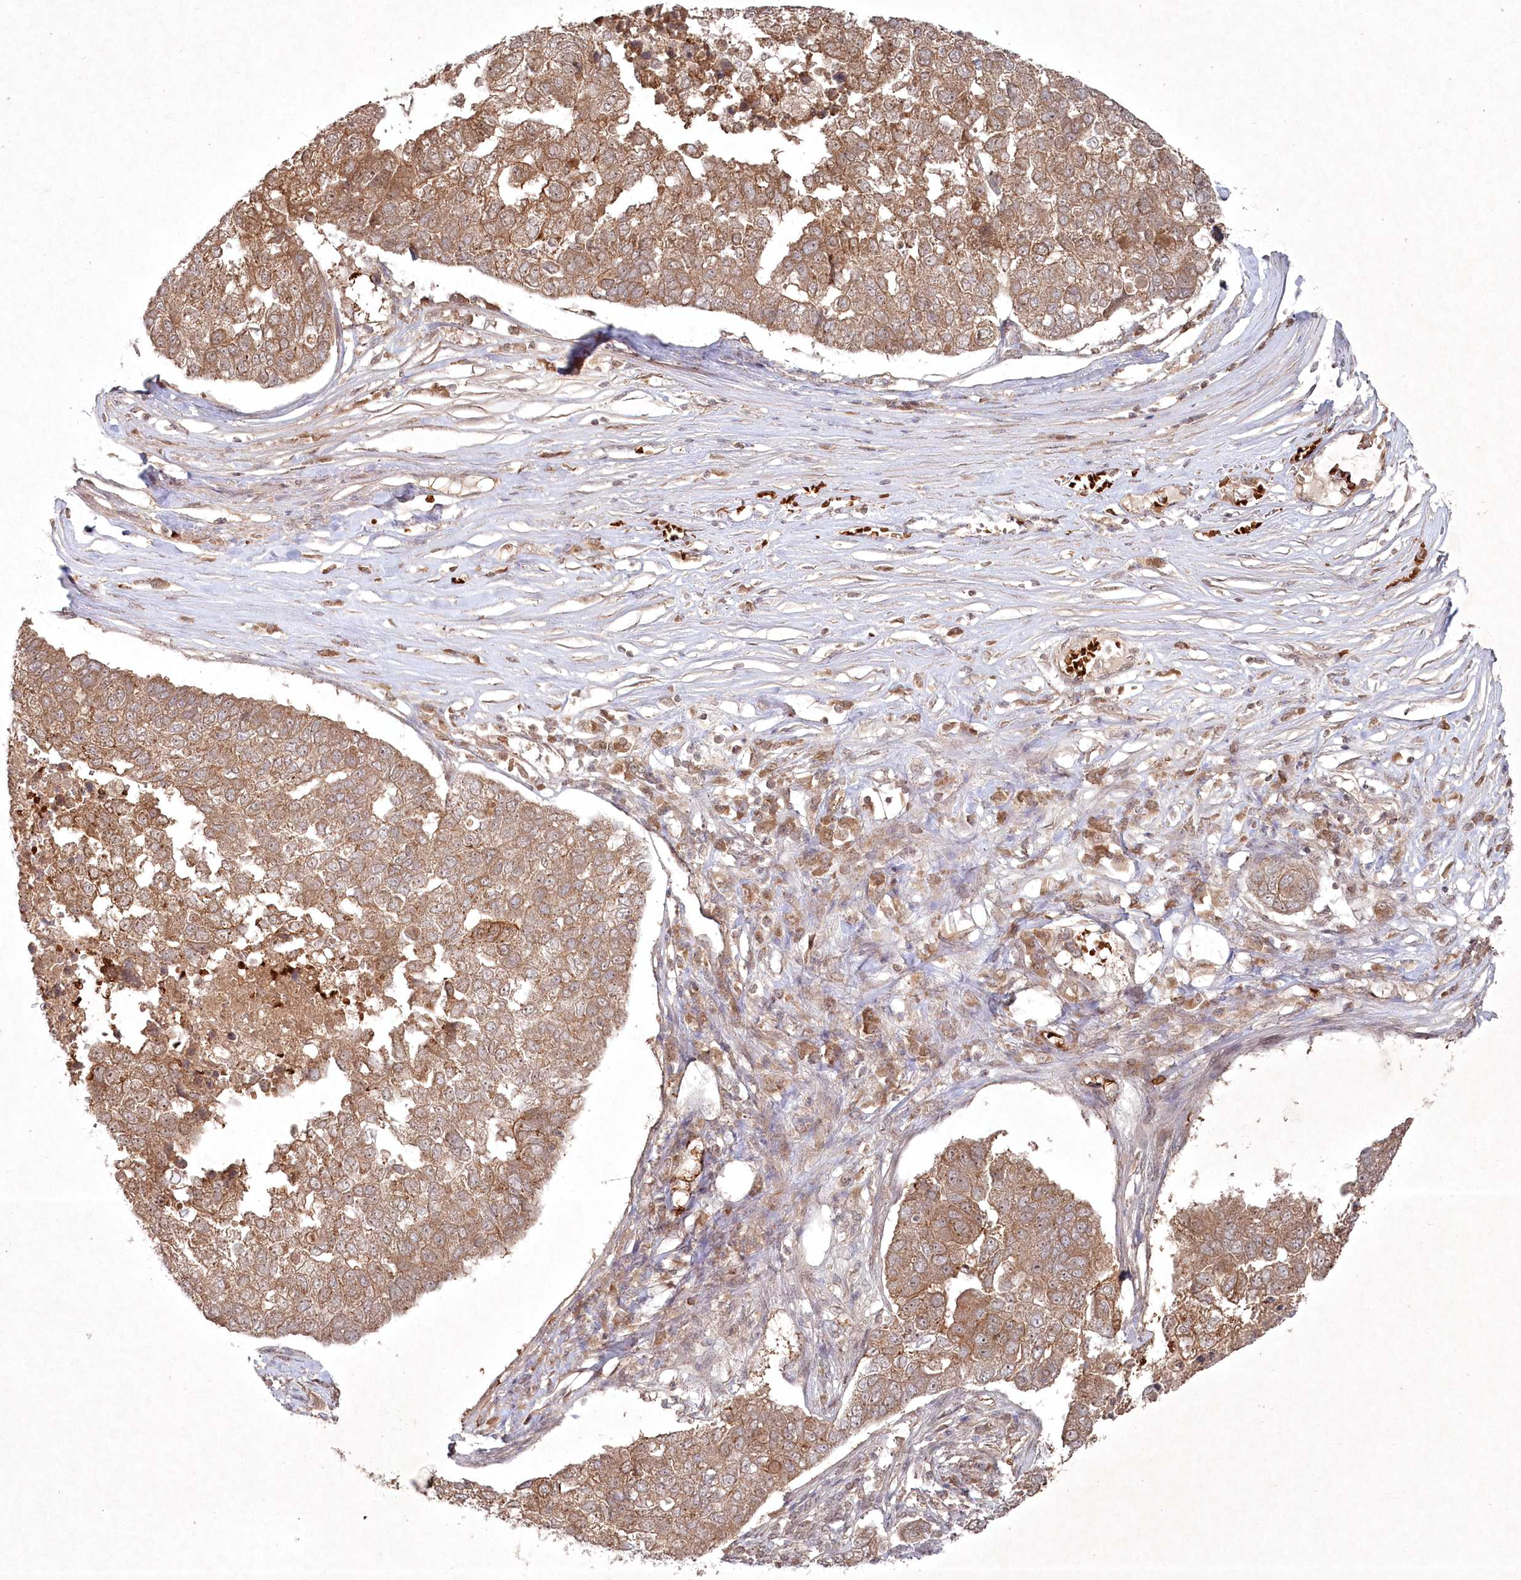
{"staining": {"intensity": "moderate", "quantity": ">75%", "location": "cytoplasmic/membranous"}, "tissue": "pancreatic cancer", "cell_type": "Tumor cells", "image_type": "cancer", "snomed": [{"axis": "morphology", "description": "Adenocarcinoma, NOS"}, {"axis": "topography", "description": "Pancreas"}], "caption": "Human pancreatic cancer (adenocarcinoma) stained with a protein marker demonstrates moderate staining in tumor cells.", "gene": "FBXL17", "patient": {"sex": "female", "age": 61}}